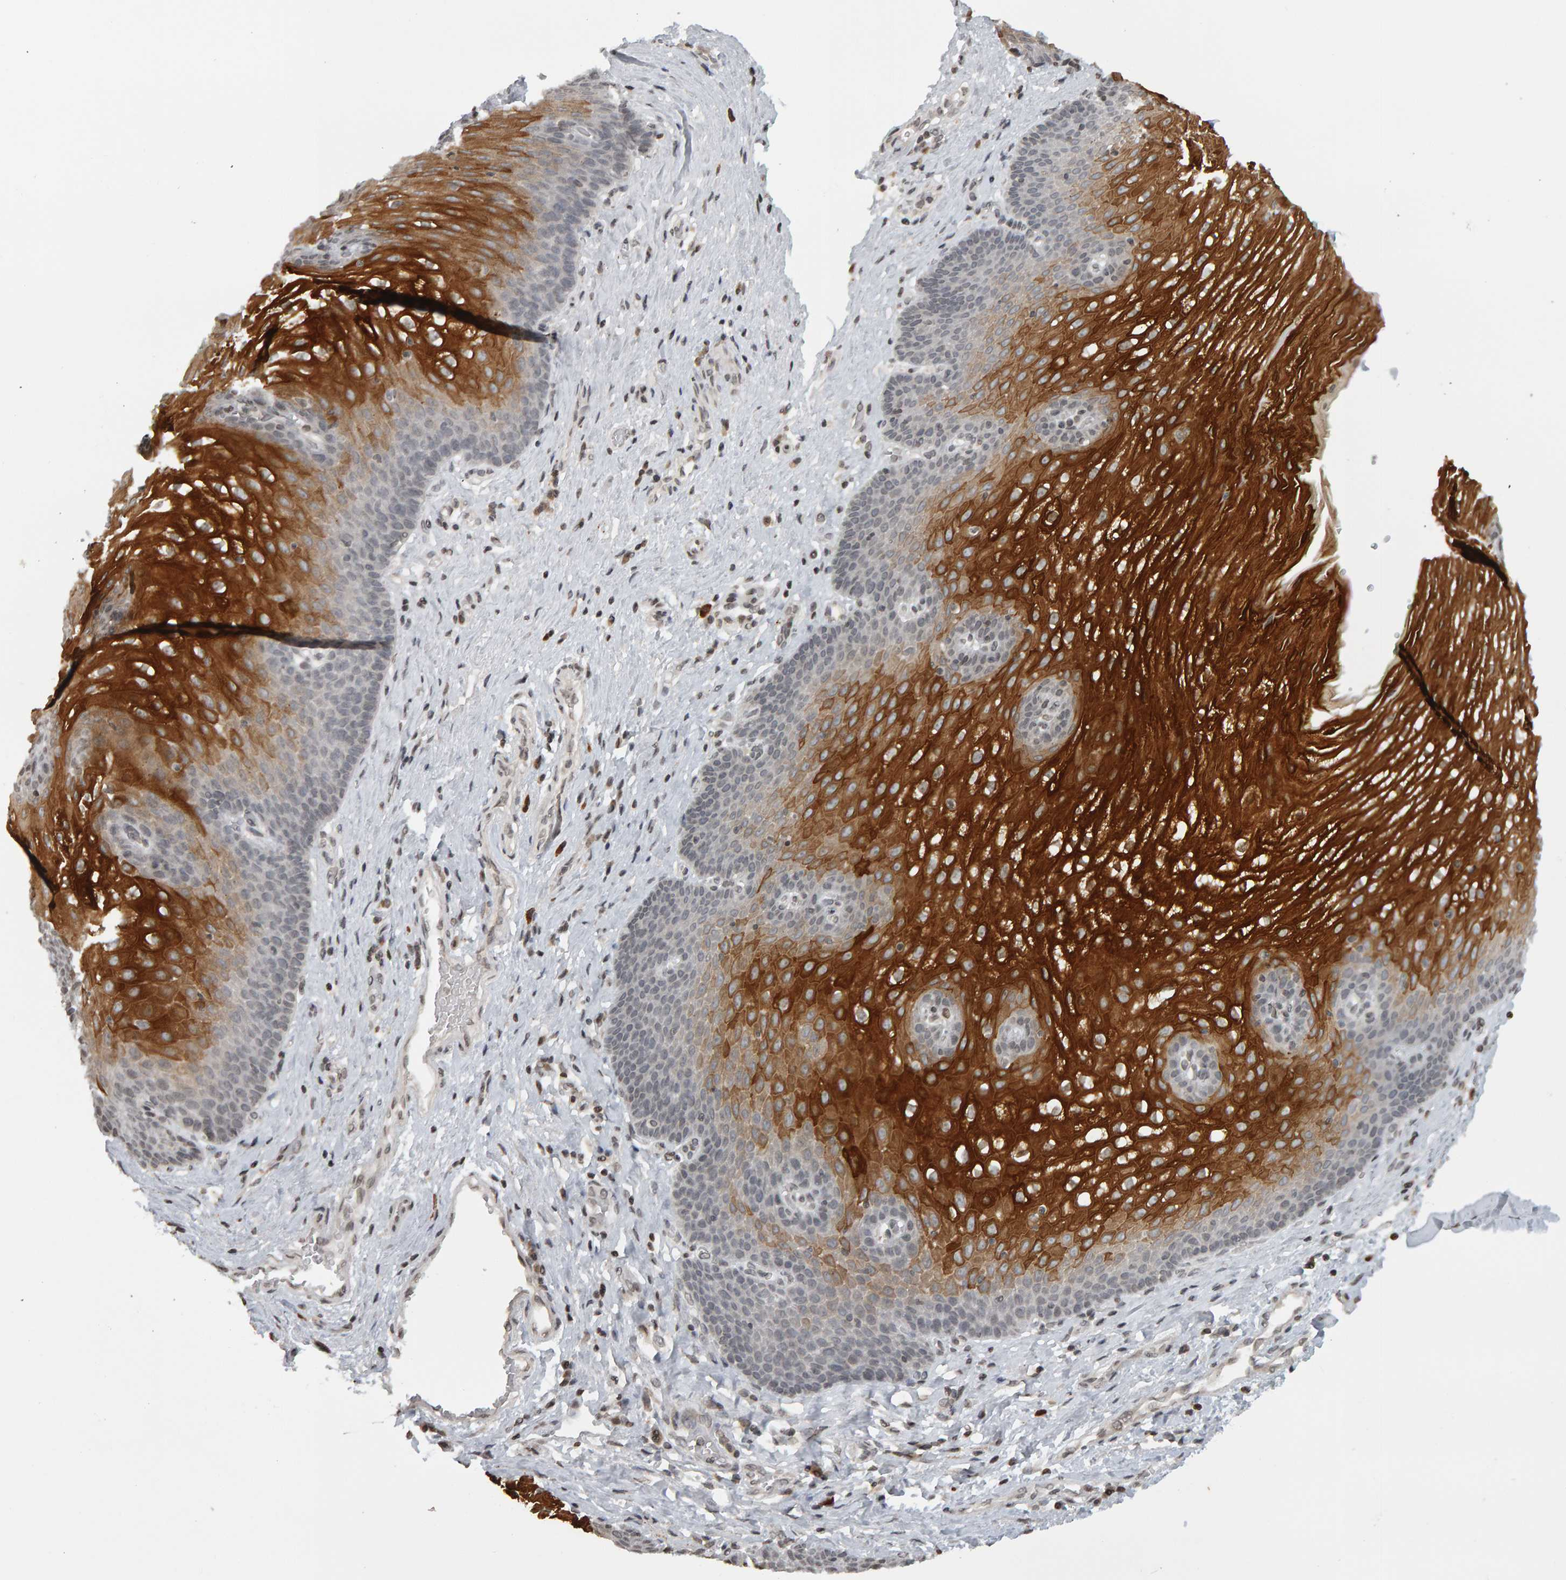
{"staining": {"intensity": "strong", "quantity": ">75%", "location": "cytoplasmic/membranous"}, "tissue": "esophagus", "cell_type": "Squamous epithelial cells", "image_type": "normal", "snomed": [{"axis": "morphology", "description": "Normal tissue, NOS"}, {"axis": "topography", "description": "Esophagus"}], "caption": "This is a photomicrograph of IHC staining of benign esophagus, which shows strong expression in the cytoplasmic/membranous of squamous epithelial cells.", "gene": "TRAM1", "patient": {"sex": "male", "age": 48}}